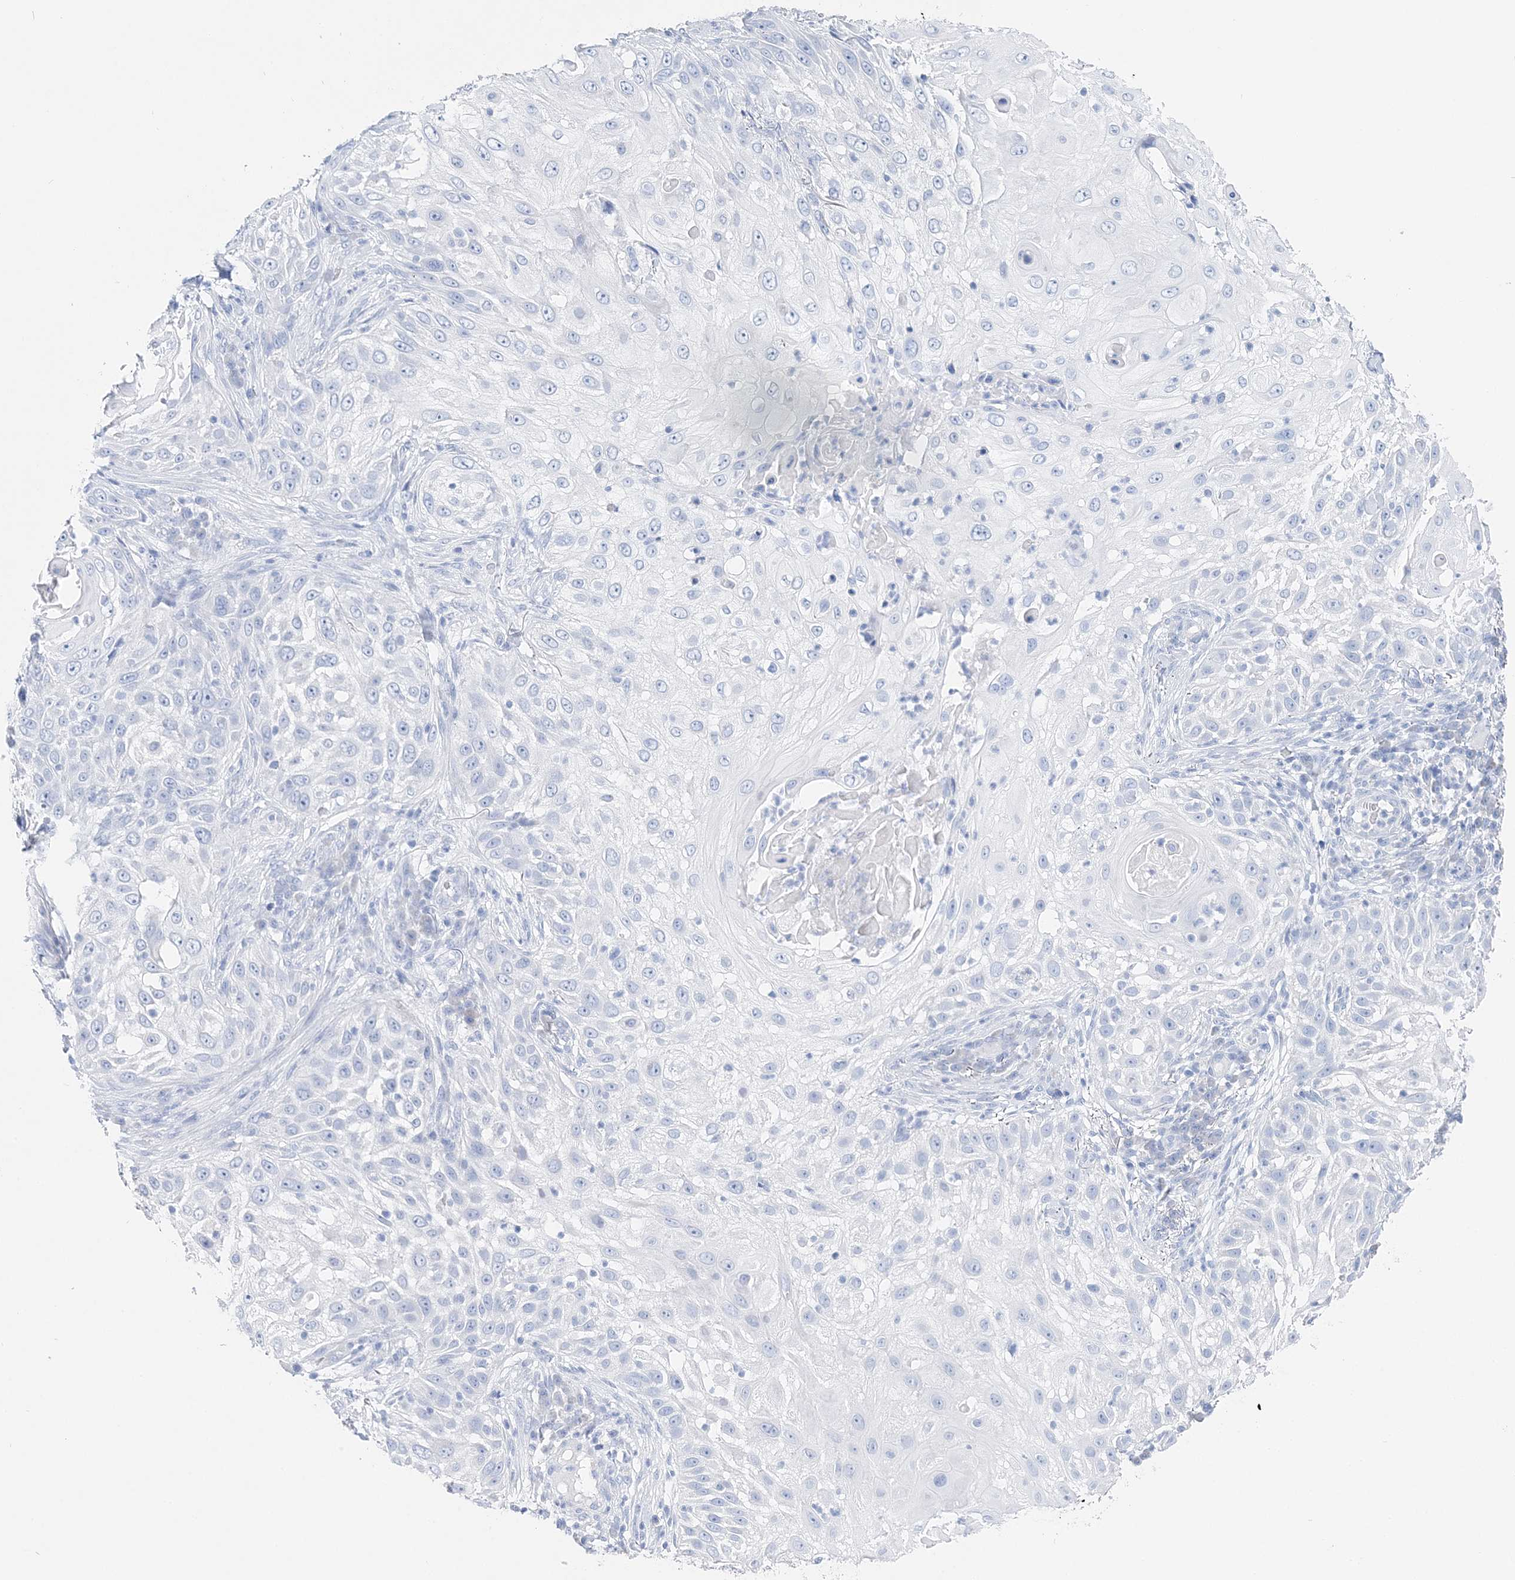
{"staining": {"intensity": "negative", "quantity": "none", "location": "none"}, "tissue": "skin cancer", "cell_type": "Tumor cells", "image_type": "cancer", "snomed": [{"axis": "morphology", "description": "Squamous cell carcinoma, NOS"}, {"axis": "topography", "description": "Skin"}], "caption": "The micrograph shows no significant expression in tumor cells of squamous cell carcinoma (skin).", "gene": "TSPYL6", "patient": {"sex": "female", "age": 44}}